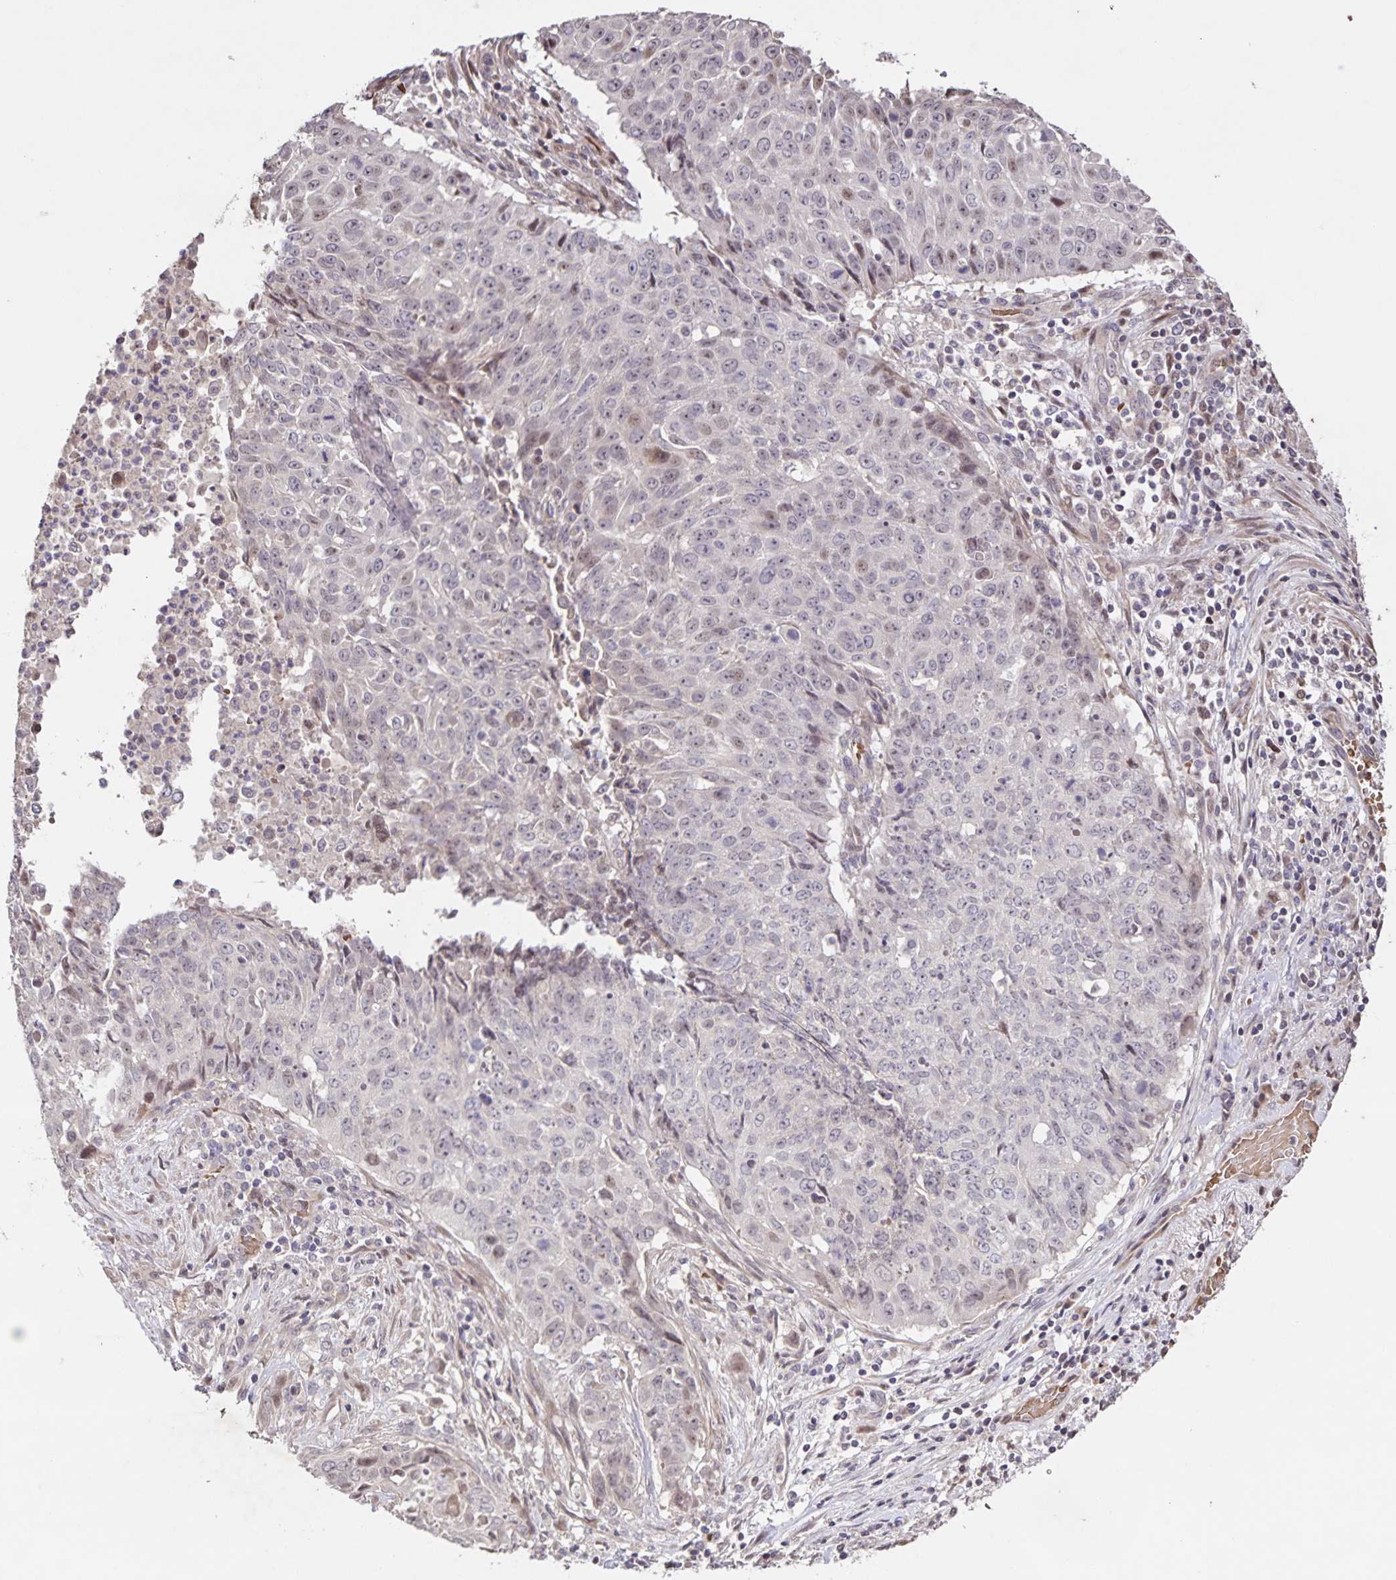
{"staining": {"intensity": "weak", "quantity": "<25%", "location": "nuclear"}, "tissue": "lung cancer", "cell_type": "Tumor cells", "image_type": "cancer", "snomed": [{"axis": "morphology", "description": "Normal tissue, NOS"}, {"axis": "morphology", "description": "Squamous cell carcinoma, NOS"}, {"axis": "topography", "description": "Bronchus"}, {"axis": "topography", "description": "Lung"}], "caption": "The IHC micrograph has no significant staining in tumor cells of lung squamous cell carcinoma tissue.", "gene": "GDF2", "patient": {"sex": "male", "age": 64}}